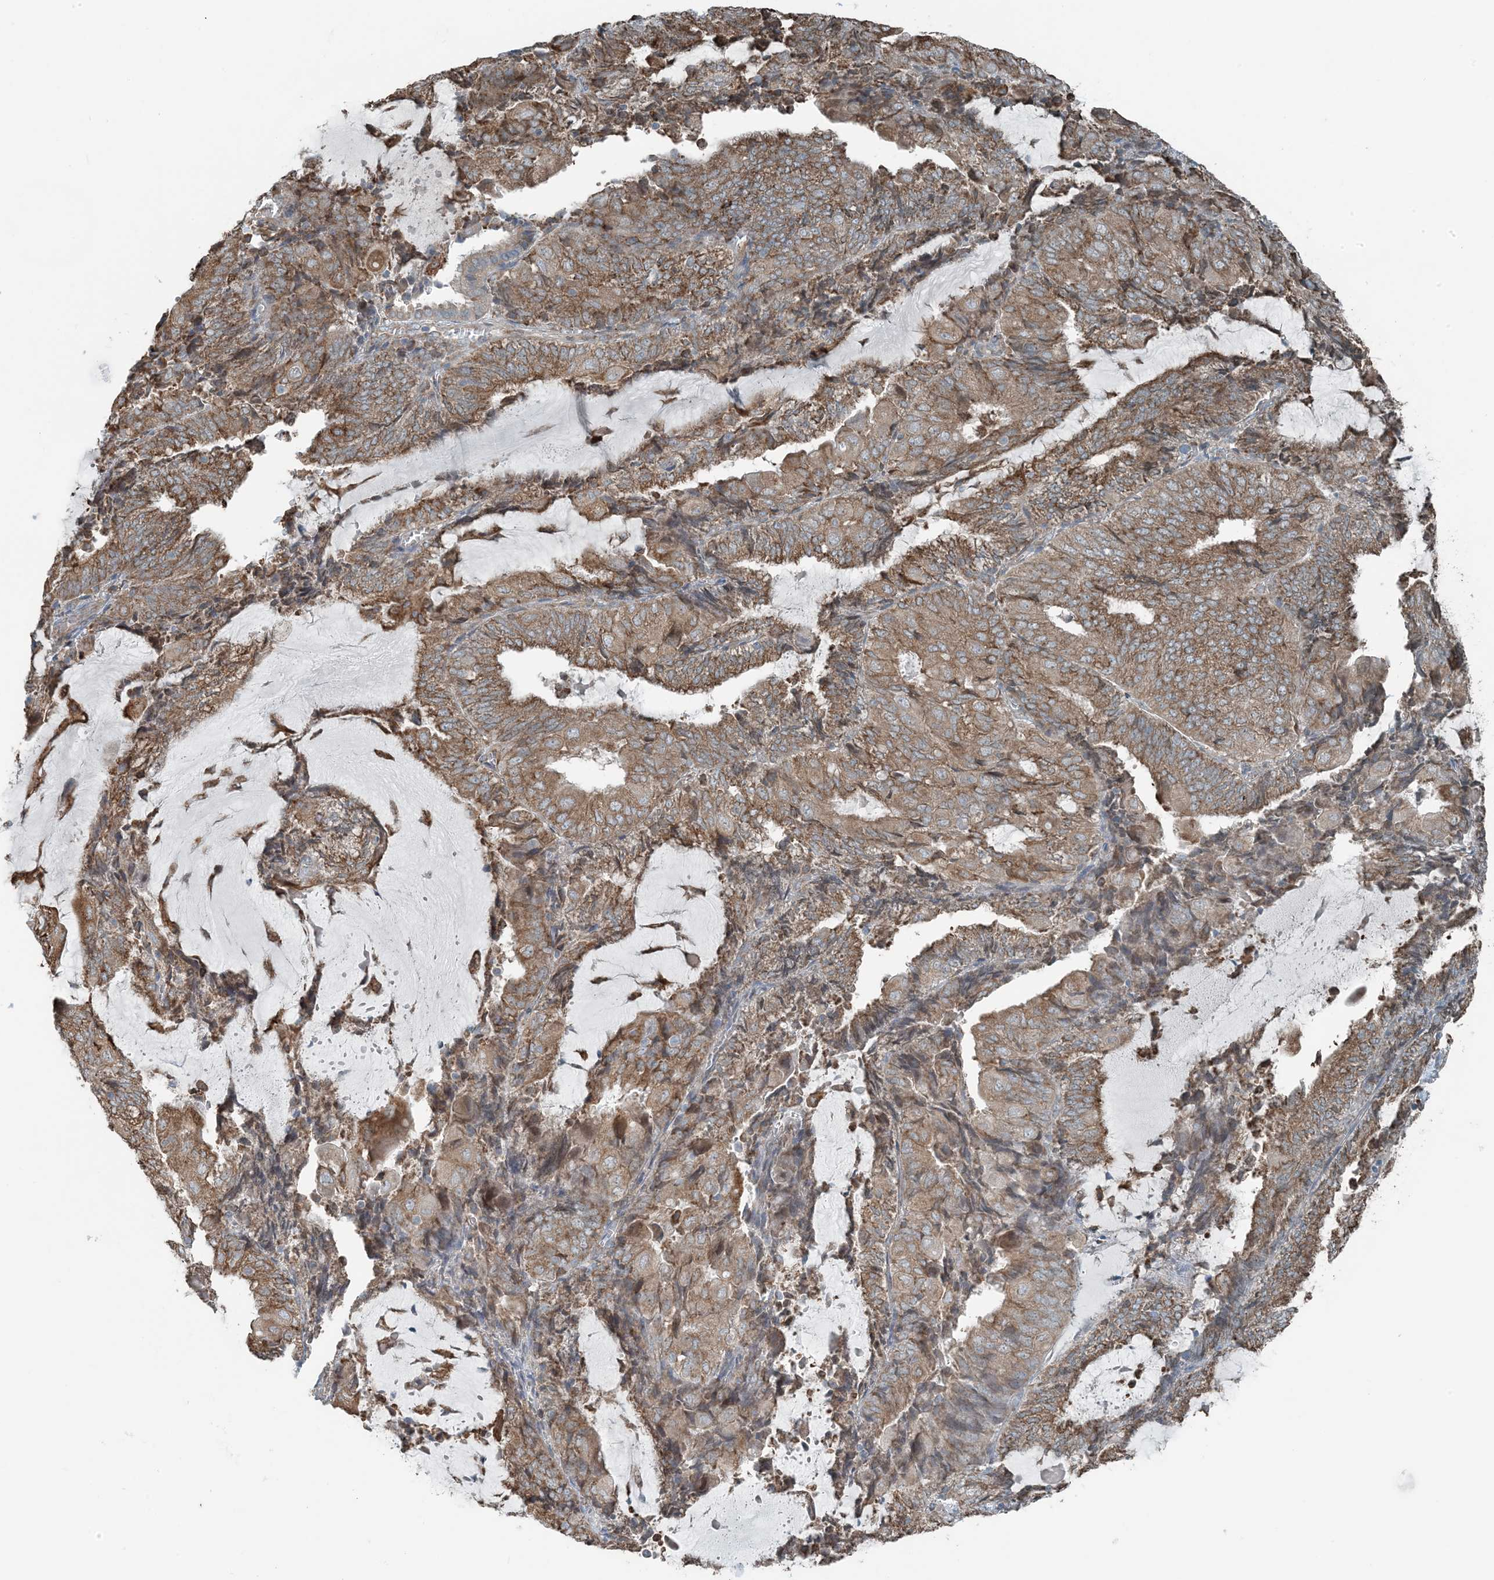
{"staining": {"intensity": "moderate", "quantity": ">75%", "location": "cytoplasmic/membranous"}, "tissue": "endometrial cancer", "cell_type": "Tumor cells", "image_type": "cancer", "snomed": [{"axis": "morphology", "description": "Adenocarcinoma, NOS"}, {"axis": "topography", "description": "Endometrium"}], "caption": "There is medium levels of moderate cytoplasmic/membranous expression in tumor cells of endometrial cancer (adenocarcinoma), as demonstrated by immunohistochemical staining (brown color).", "gene": "CERKL", "patient": {"sex": "female", "age": 81}}